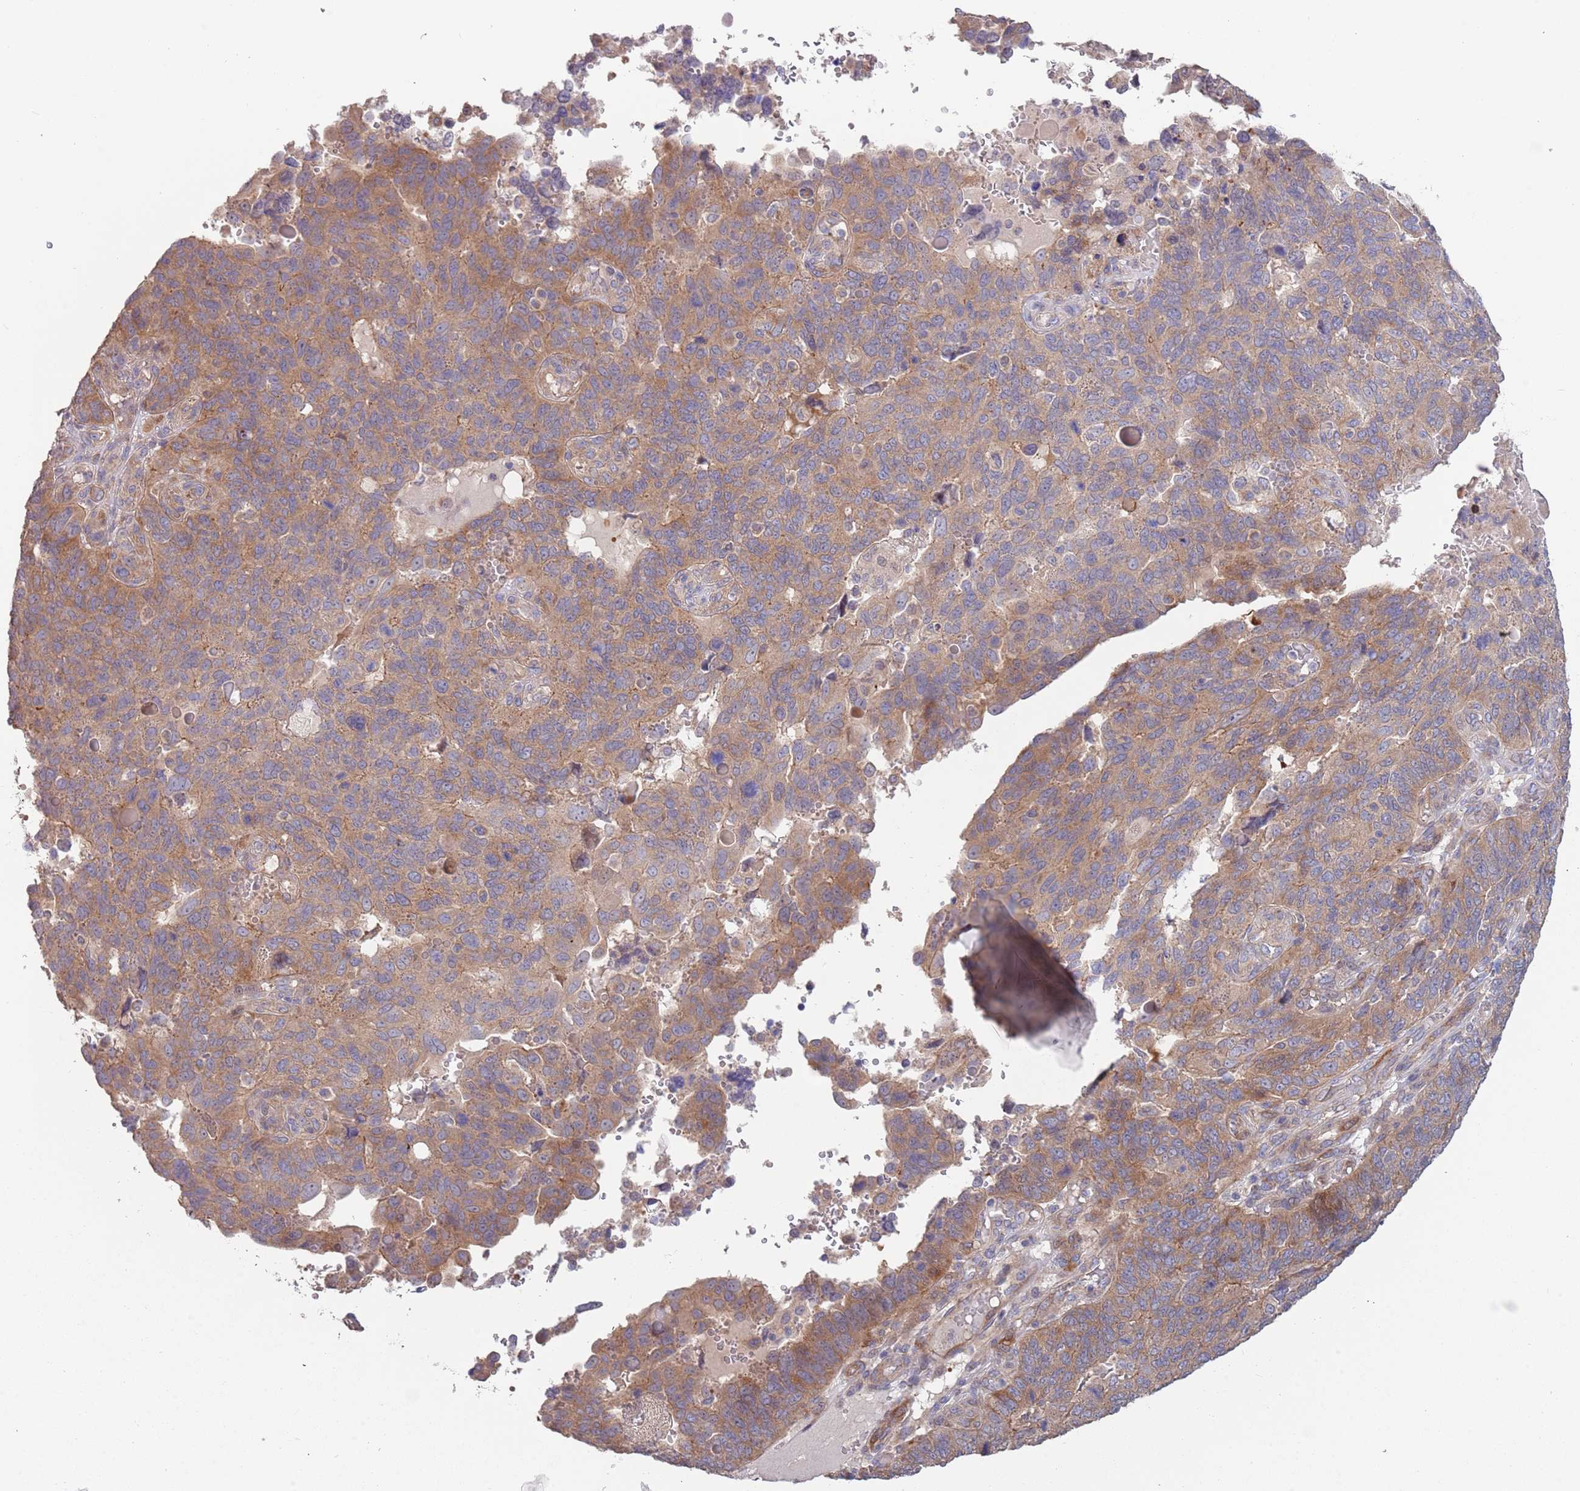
{"staining": {"intensity": "moderate", "quantity": ">75%", "location": "cytoplasmic/membranous"}, "tissue": "endometrial cancer", "cell_type": "Tumor cells", "image_type": "cancer", "snomed": [{"axis": "morphology", "description": "Adenocarcinoma, NOS"}, {"axis": "topography", "description": "Endometrium"}], "caption": "Endometrial adenocarcinoma stained with immunohistochemistry (IHC) demonstrates moderate cytoplasmic/membranous staining in about >75% of tumor cells. (DAB = brown stain, brightfield microscopy at high magnification).", "gene": "ABCC10", "patient": {"sex": "female", "age": 66}}